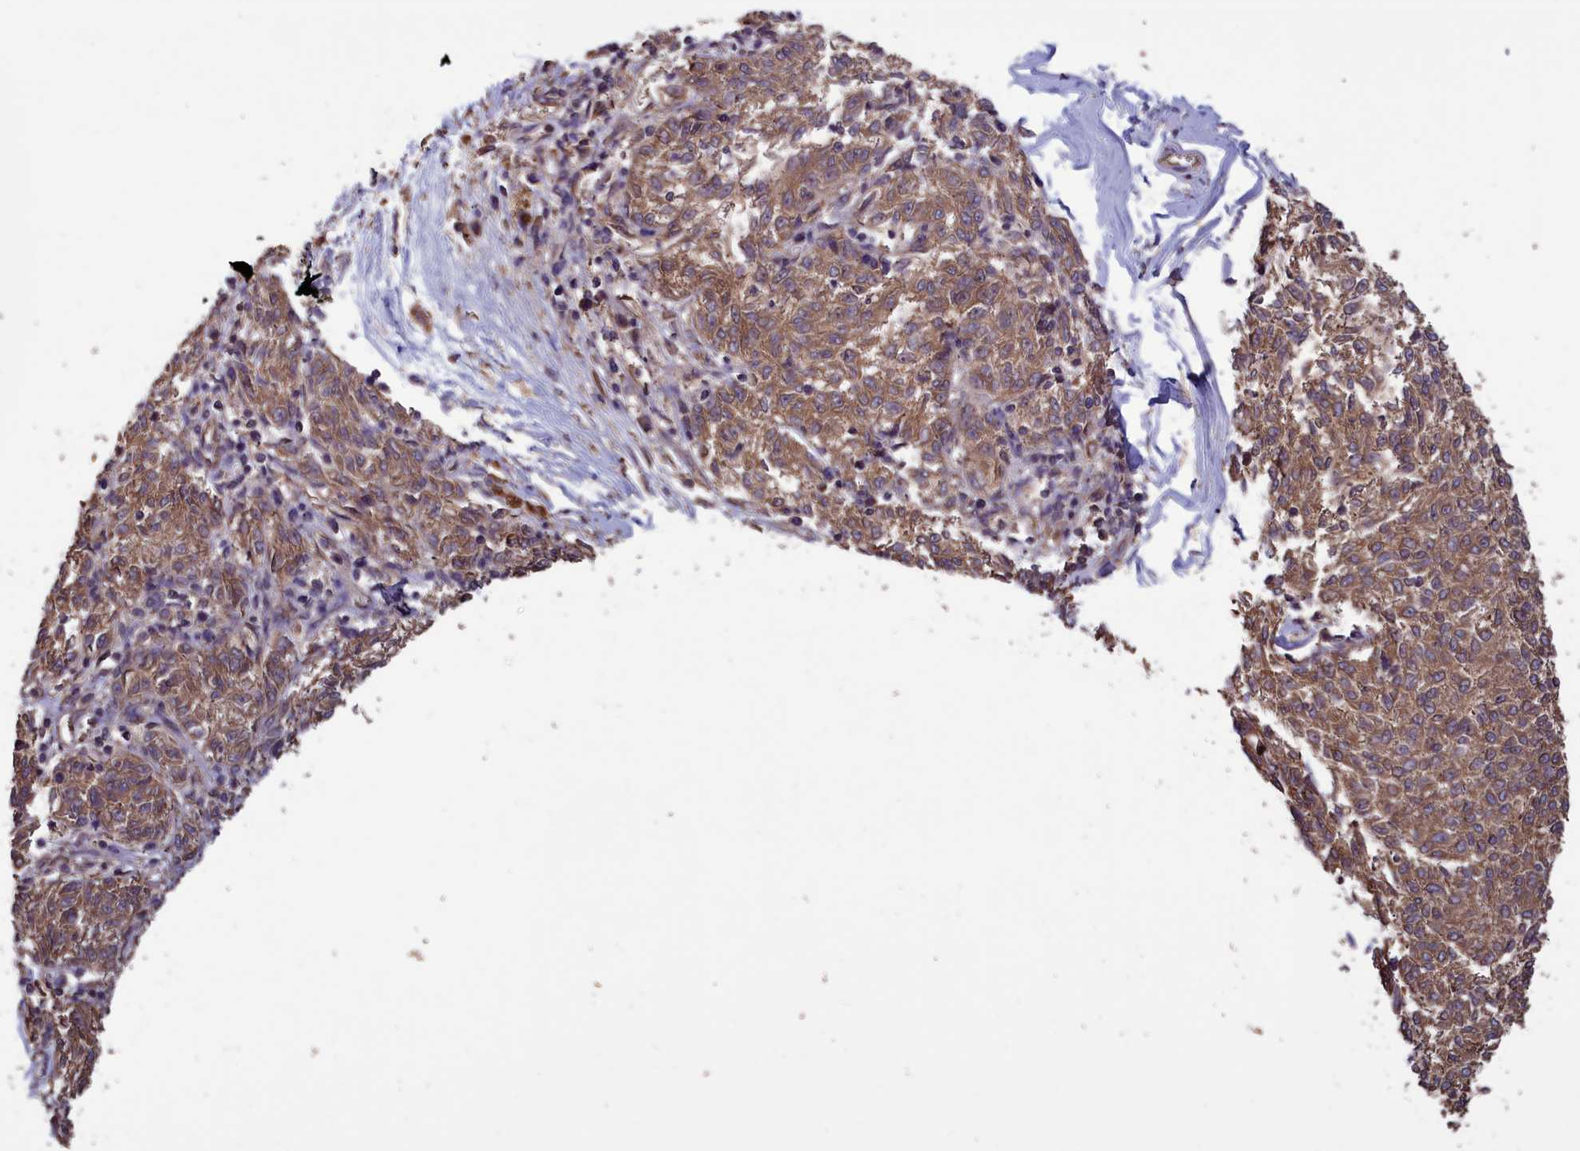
{"staining": {"intensity": "moderate", "quantity": ">75%", "location": "cytoplasmic/membranous"}, "tissue": "melanoma", "cell_type": "Tumor cells", "image_type": "cancer", "snomed": [{"axis": "morphology", "description": "Malignant melanoma, NOS"}, {"axis": "topography", "description": "Skin"}], "caption": "Protein expression by immunohistochemistry (IHC) demonstrates moderate cytoplasmic/membranous expression in about >75% of tumor cells in malignant melanoma.", "gene": "DAPK3", "patient": {"sex": "female", "age": 72}}